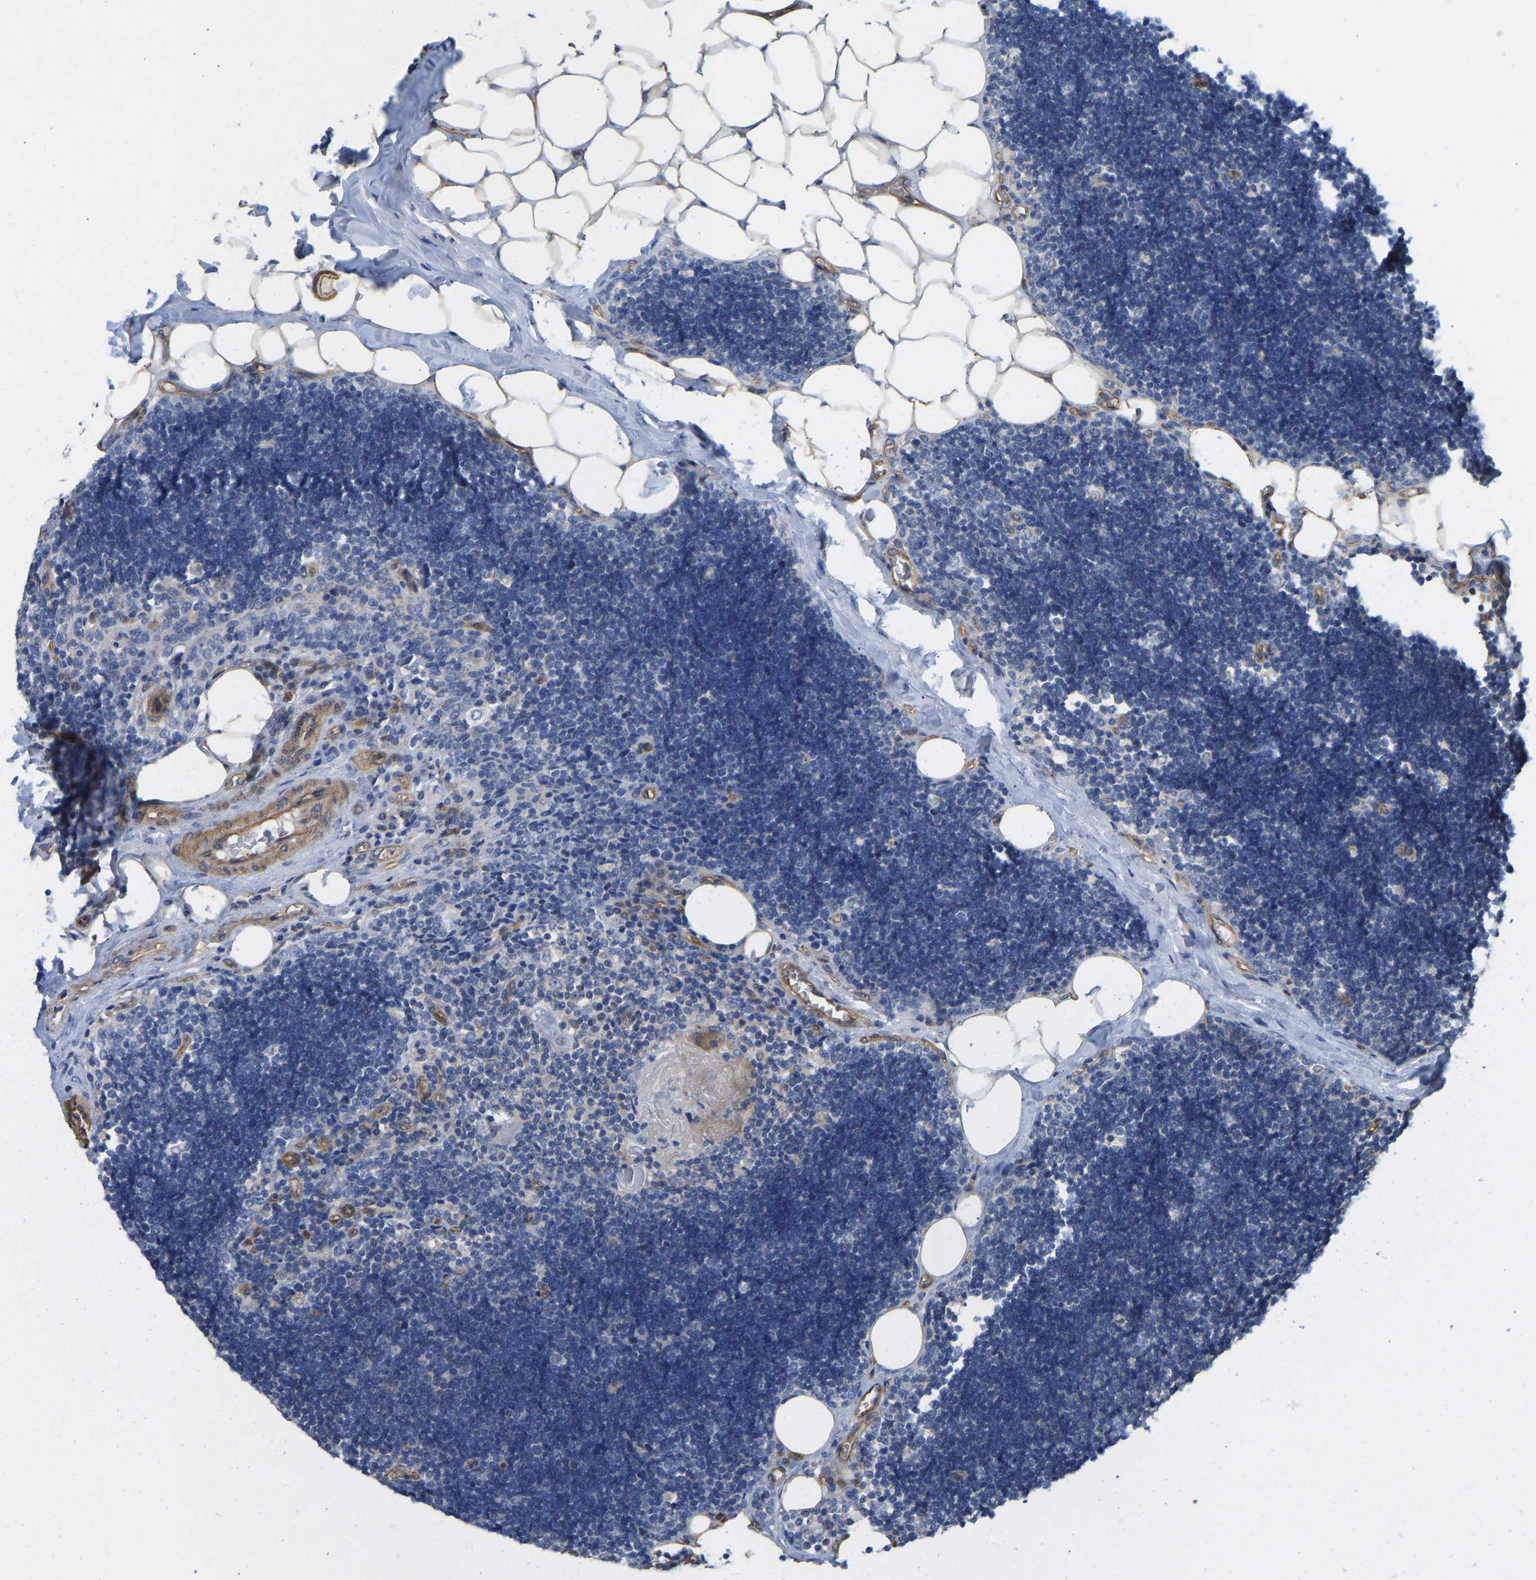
{"staining": {"intensity": "moderate", "quantity": "<25%", "location": "cytoplasmic/membranous"}, "tissue": "lymph node", "cell_type": "Germinal center cells", "image_type": "normal", "snomed": [{"axis": "morphology", "description": "Normal tissue, NOS"}, {"axis": "topography", "description": "Lymph node"}], "caption": "Immunohistochemical staining of benign human lymph node exhibits <25% levels of moderate cytoplasmic/membranous protein positivity in about <25% of germinal center cells.", "gene": "ELMO2", "patient": {"sex": "male", "age": 33}}